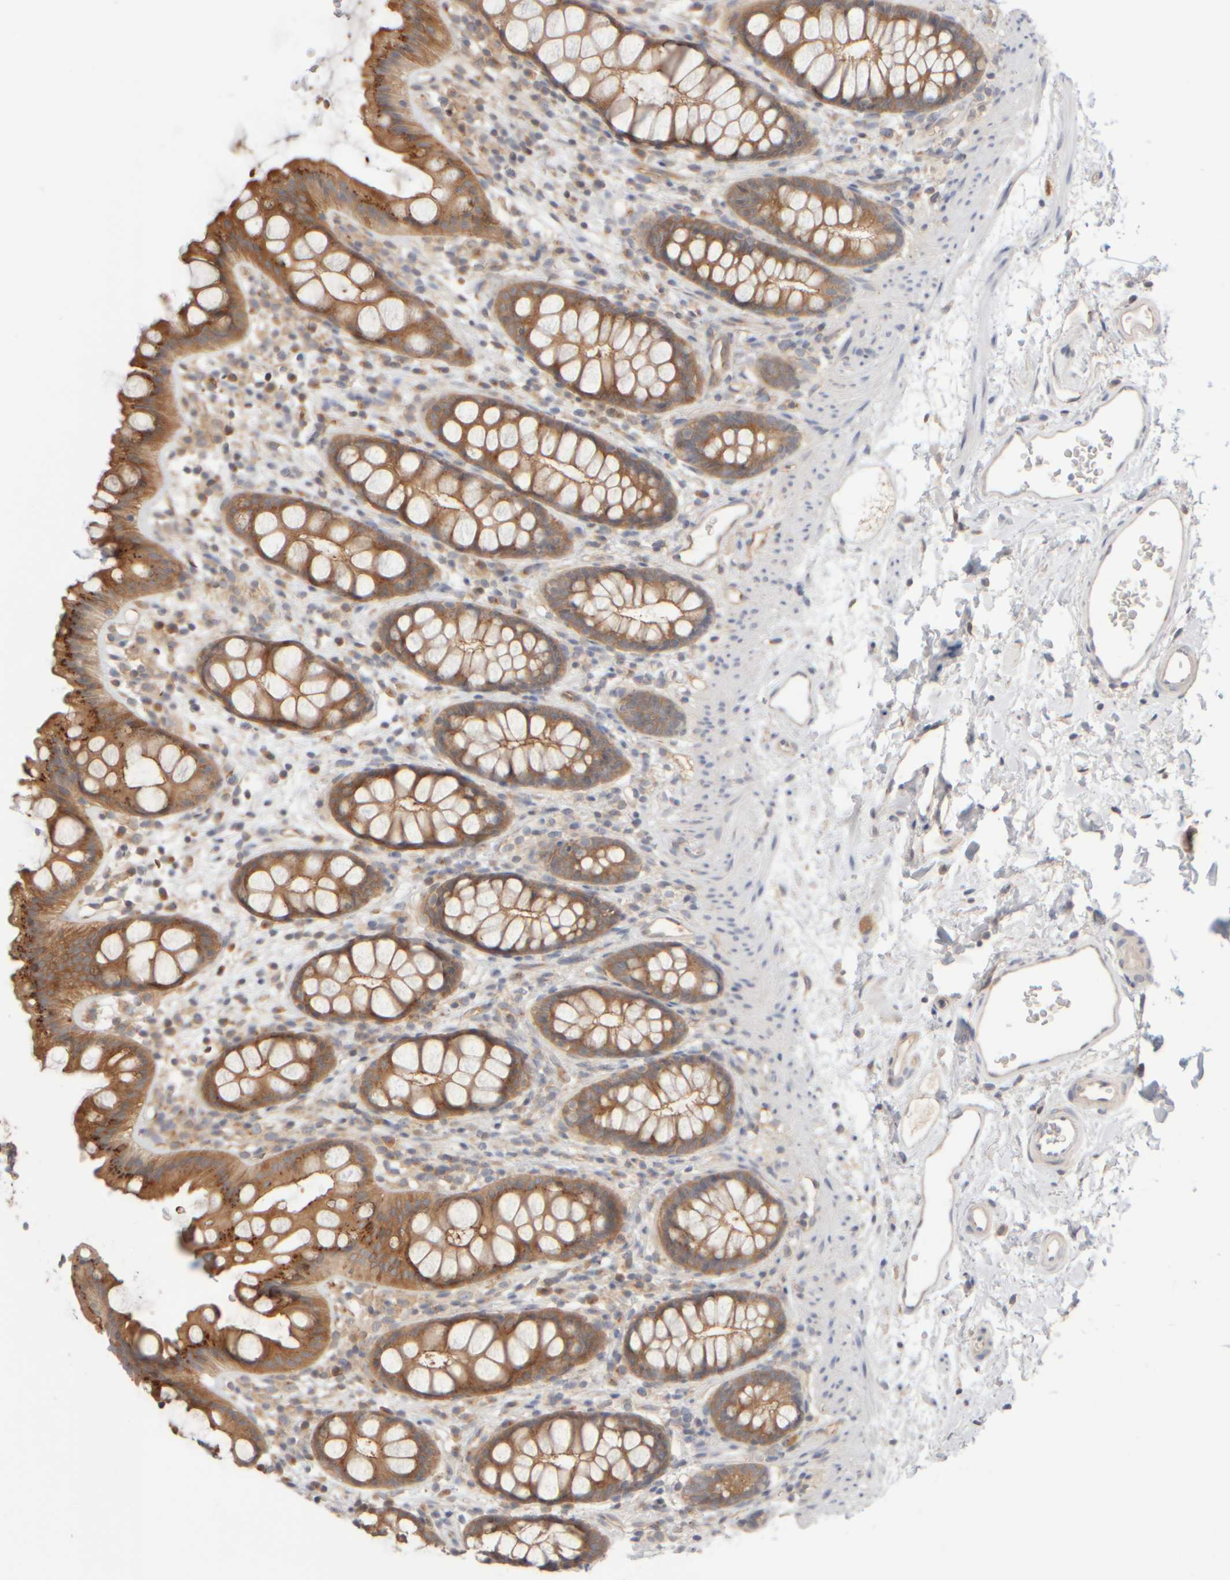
{"staining": {"intensity": "moderate", "quantity": ">75%", "location": "cytoplasmic/membranous"}, "tissue": "rectum", "cell_type": "Glandular cells", "image_type": "normal", "snomed": [{"axis": "morphology", "description": "Normal tissue, NOS"}, {"axis": "topography", "description": "Rectum"}], "caption": "Rectum stained for a protein exhibits moderate cytoplasmic/membranous positivity in glandular cells. The staining is performed using DAB (3,3'-diaminobenzidine) brown chromogen to label protein expression. The nuclei are counter-stained blue using hematoxylin.", "gene": "GOPC", "patient": {"sex": "female", "age": 65}}